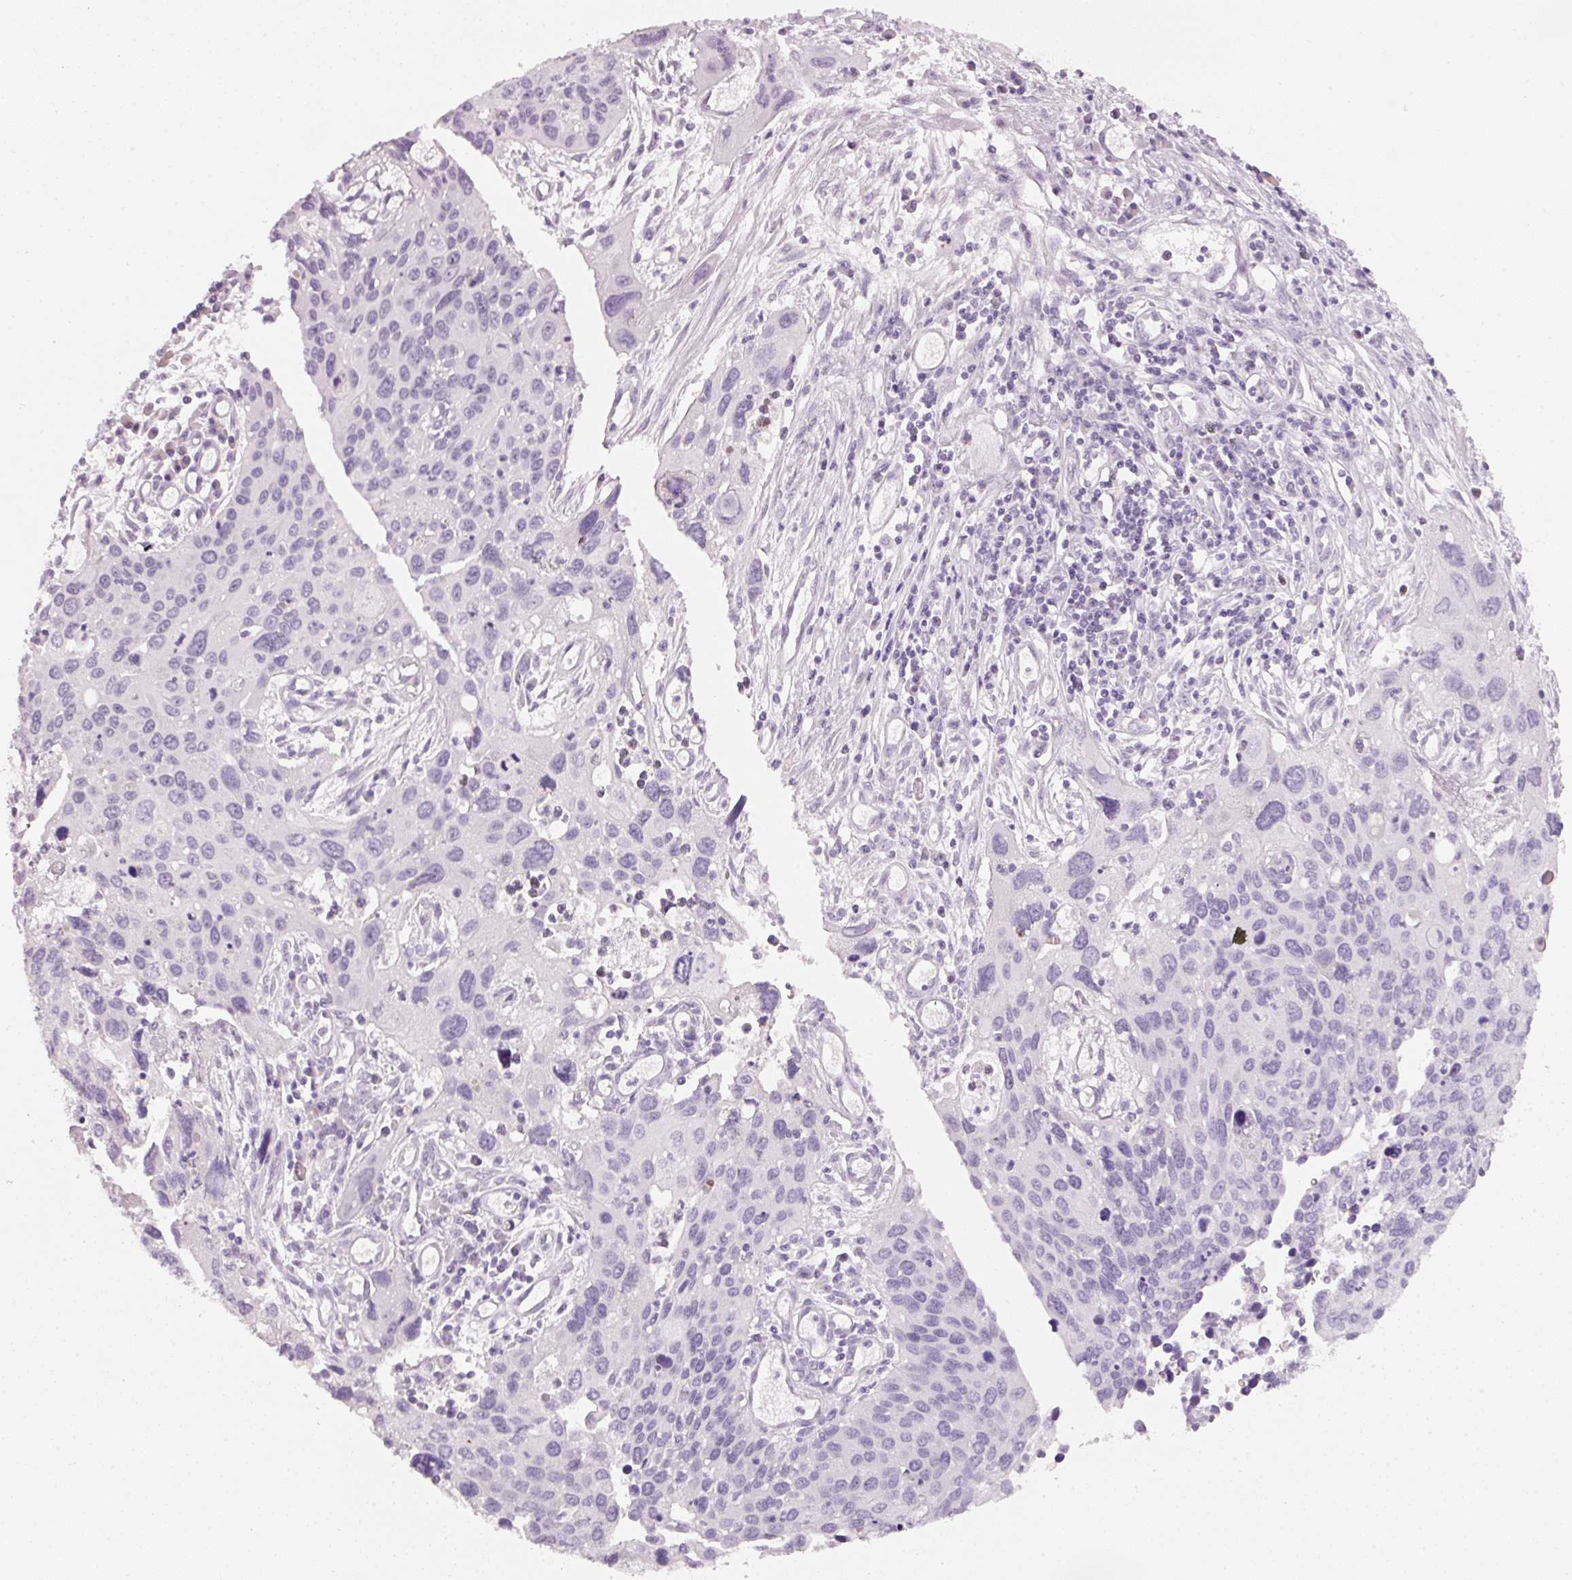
{"staining": {"intensity": "negative", "quantity": "none", "location": "none"}, "tissue": "cervical cancer", "cell_type": "Tumor cells", "image_type": "cancer", "snomed": [{"axis": "morphology", "description": "Squamous cell carcinoma, NOS"}, {"axis": "topography", "description": "Cervix"}], "caption": "DAB immunohistochemical staining of cervical cancer (squamous cell carcinoma) displays no significant staining in tumor cells.", "gene": "ENSG00000206549", "patient": {"sex": "female", "age": 55}}